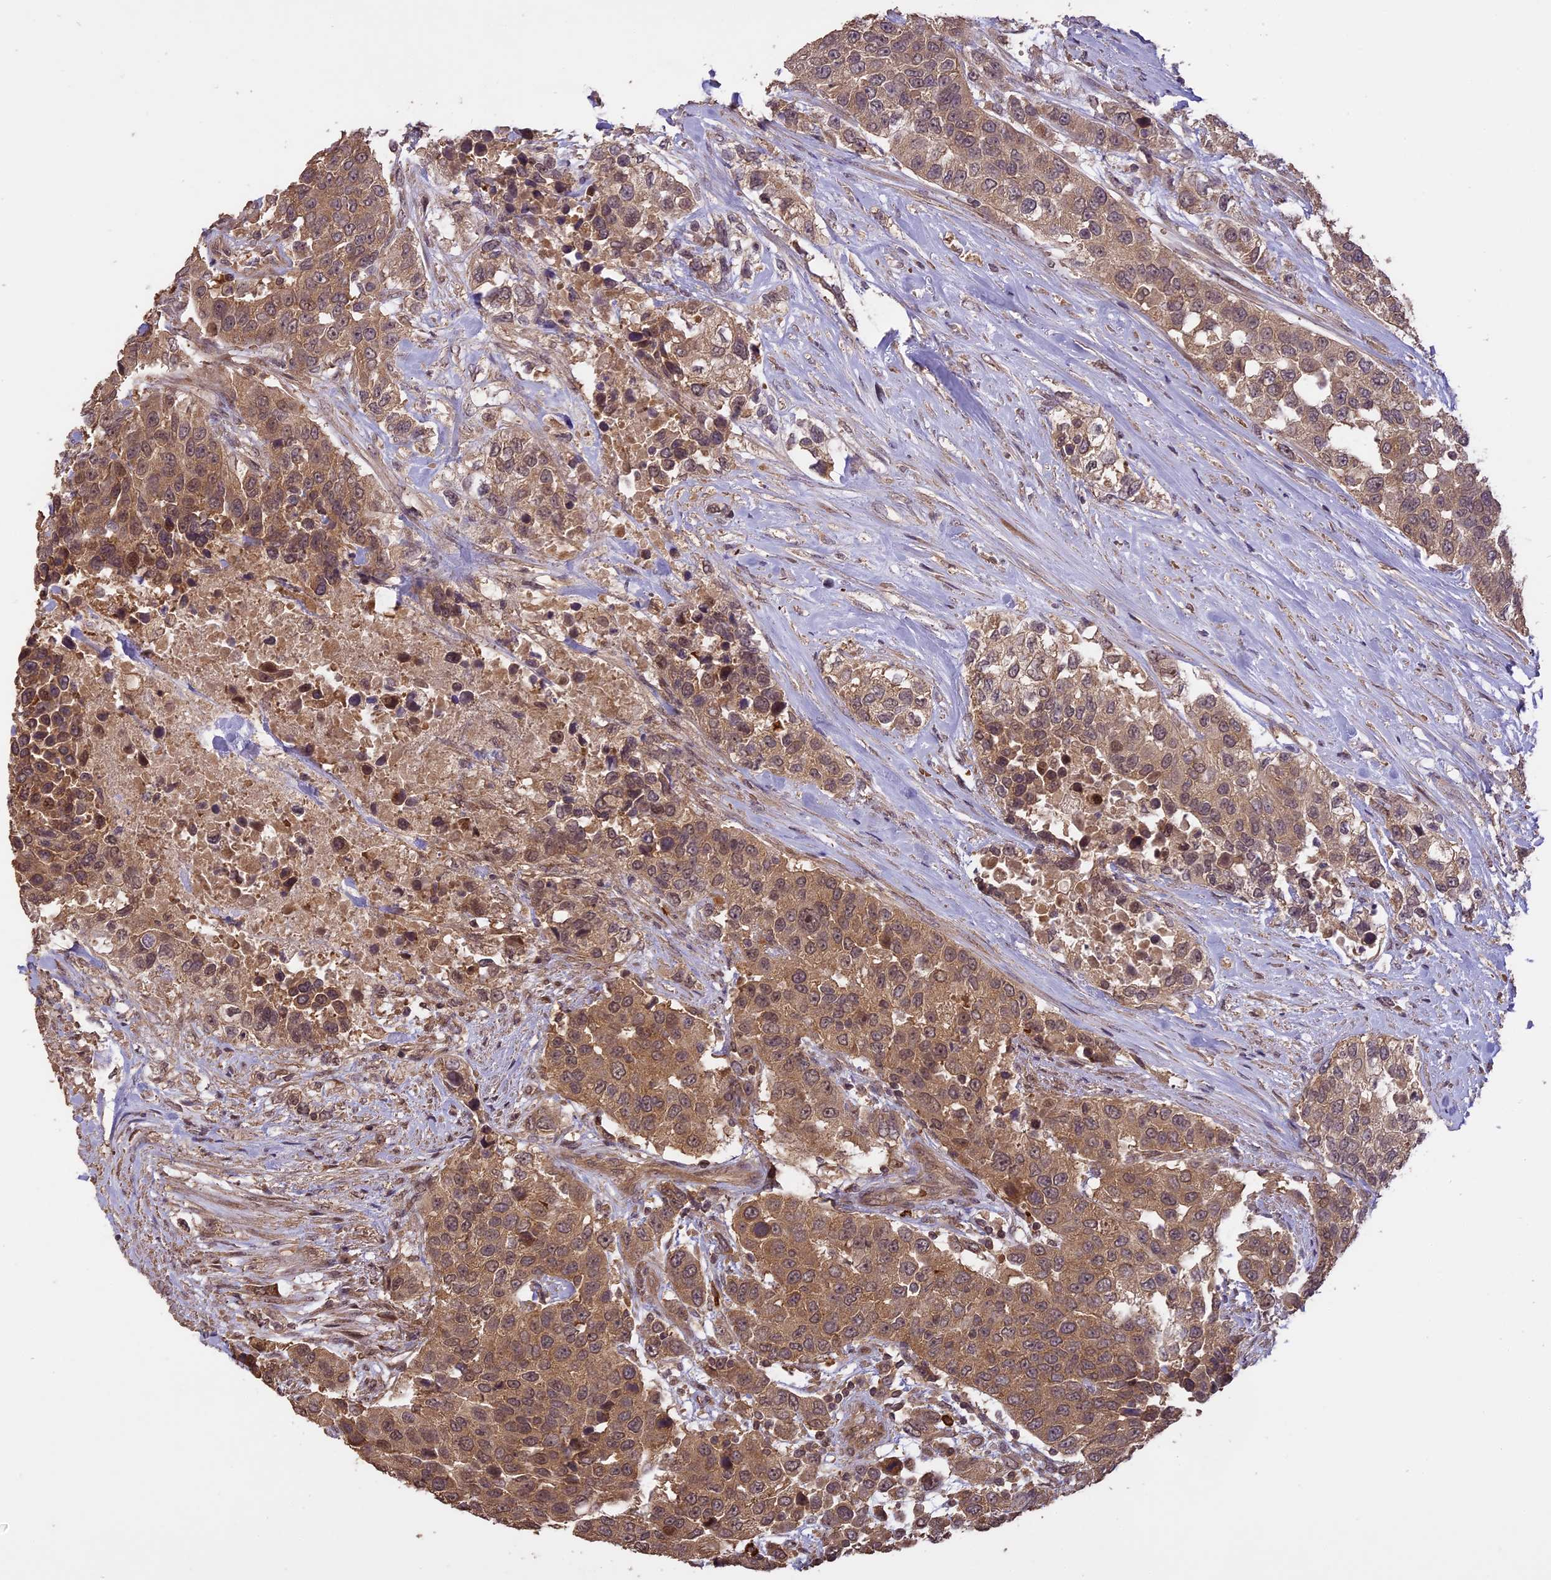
{"staining": {"intensity": "moderate", "quantity": ">75%", "location": "cytoplasmic/membranous,nuclear"}, "tissue": "urothelial cancer", "cell_type": "Tumor cells", "image_type": "cancer", "snomed": [{"axis": "morphology", "description": "Urothelial carcinoma, High grade"}, {"axis": "topography", "description": "Urinary bladder"}], "caption": "Urothelial cancer stained for a protein shows moderate cytoplasmic/membranous and nuclear positivity in tumor cells. The protein is stained brown, and the nuclei are stained in blue (DAB (3,3'-diaminobenzidine) IHC with brightfield microscopy, high magnification).", "gene": "TIGD7", "patient": {"sex": "female", "age": 80}}